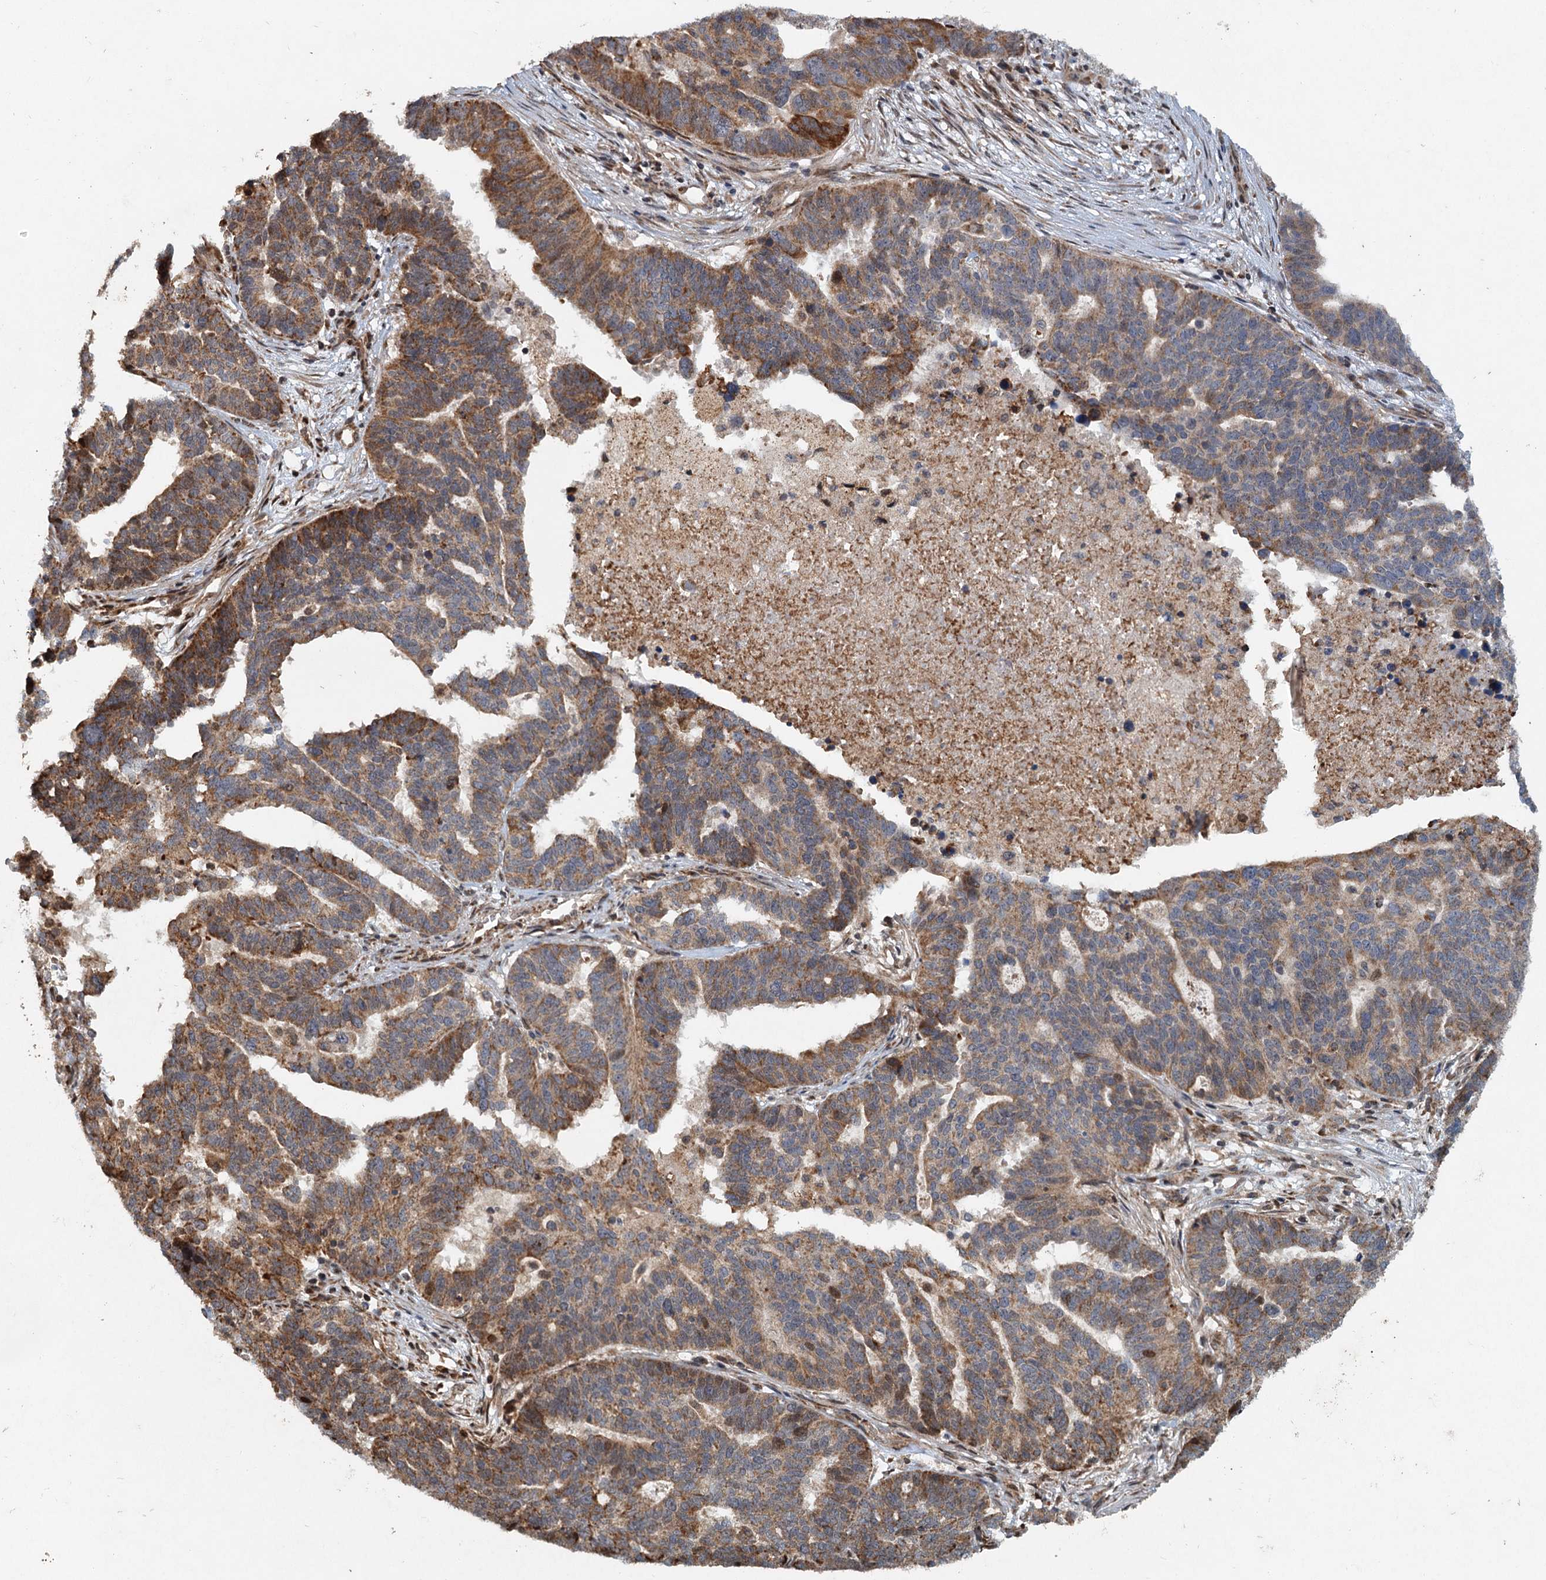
{"staining": {"intensity": "moderate", "quantity": ">75%", "location": "cytoplasmic/membranous"}, "tissue": "ovarian cancer", "cell_type": "Tumor cells", "image_type": "cancer", "snomed": [{"axis": "morphology", "description": "Cystadenocarcinoma, serous, NOS"}, {"axis": "topography", "description": "Ovary"}], "caption": "The immunohistochemical stain highlights moderate cytoplasmic/membranous positivity in tumor cells of ovarian cancer (serous cystadenocarcinoma) tissue.", "gene": "SRPX2", "patient": {"sex": "female", "age": 59}}